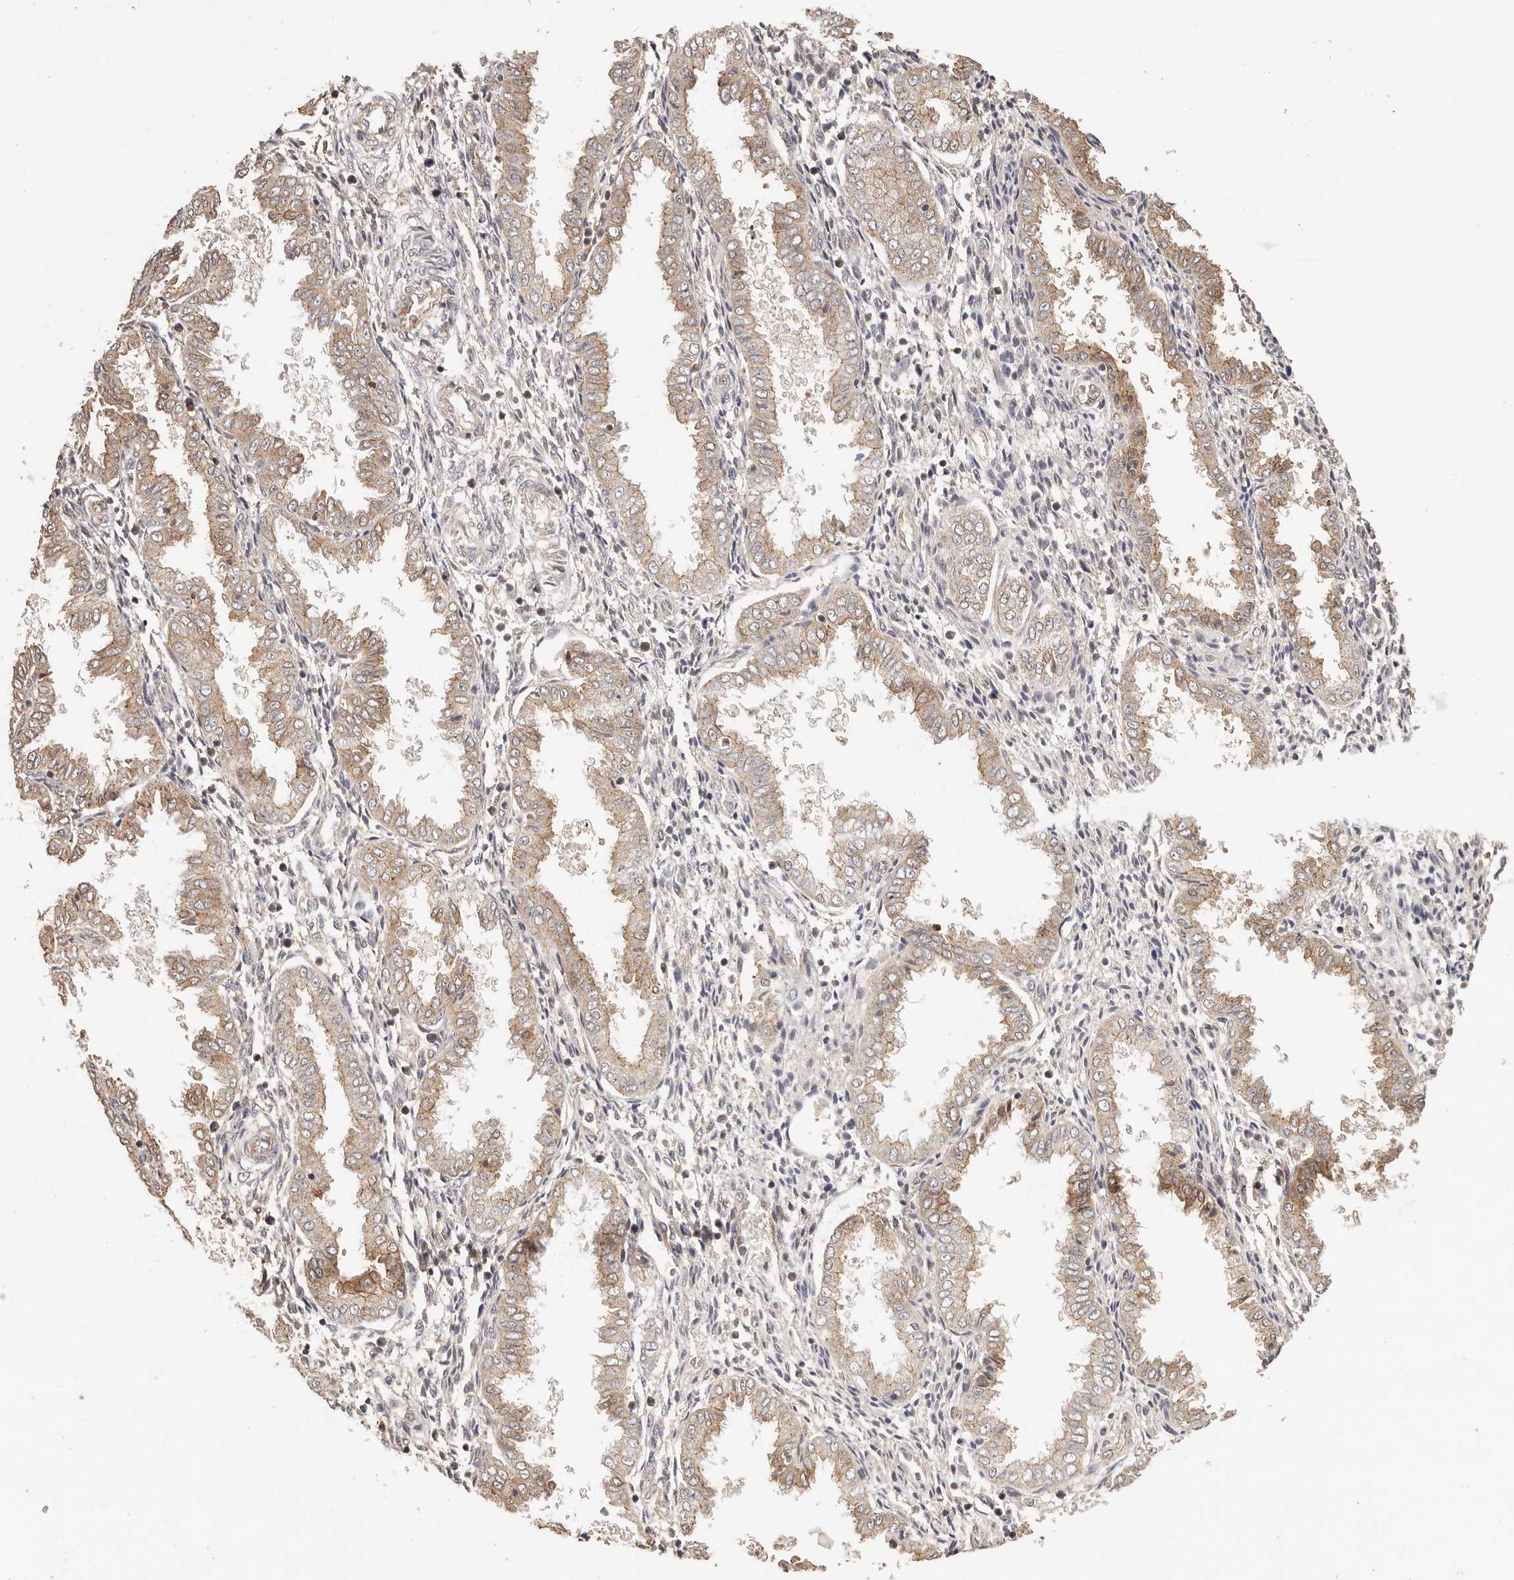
{"staining": {"intensity": "weak", "quantity": "<25%", "location": "cytoplasmic/membranous"}, "tissue": "endometrium", "cell_type": "Cells in endometrial stroma", "image_type": "normal", "snomed": [{"axis": "morphology", "description": "Normal tissue, NOS"}, {"axis": "topography", "description": "Endometrium"}], "caption": "Immunohistochemistry of unremarkable human endometrium displays no expression in cells in endometrial stroma. Brightfield microscopy of IHC stained with DAB (3,3'-diaminobenzidine) (brown) and hematoxylin (blue), captured at high magnification.", "gene": "AFDN", "patient": {"sex": "female", "age": 33}}